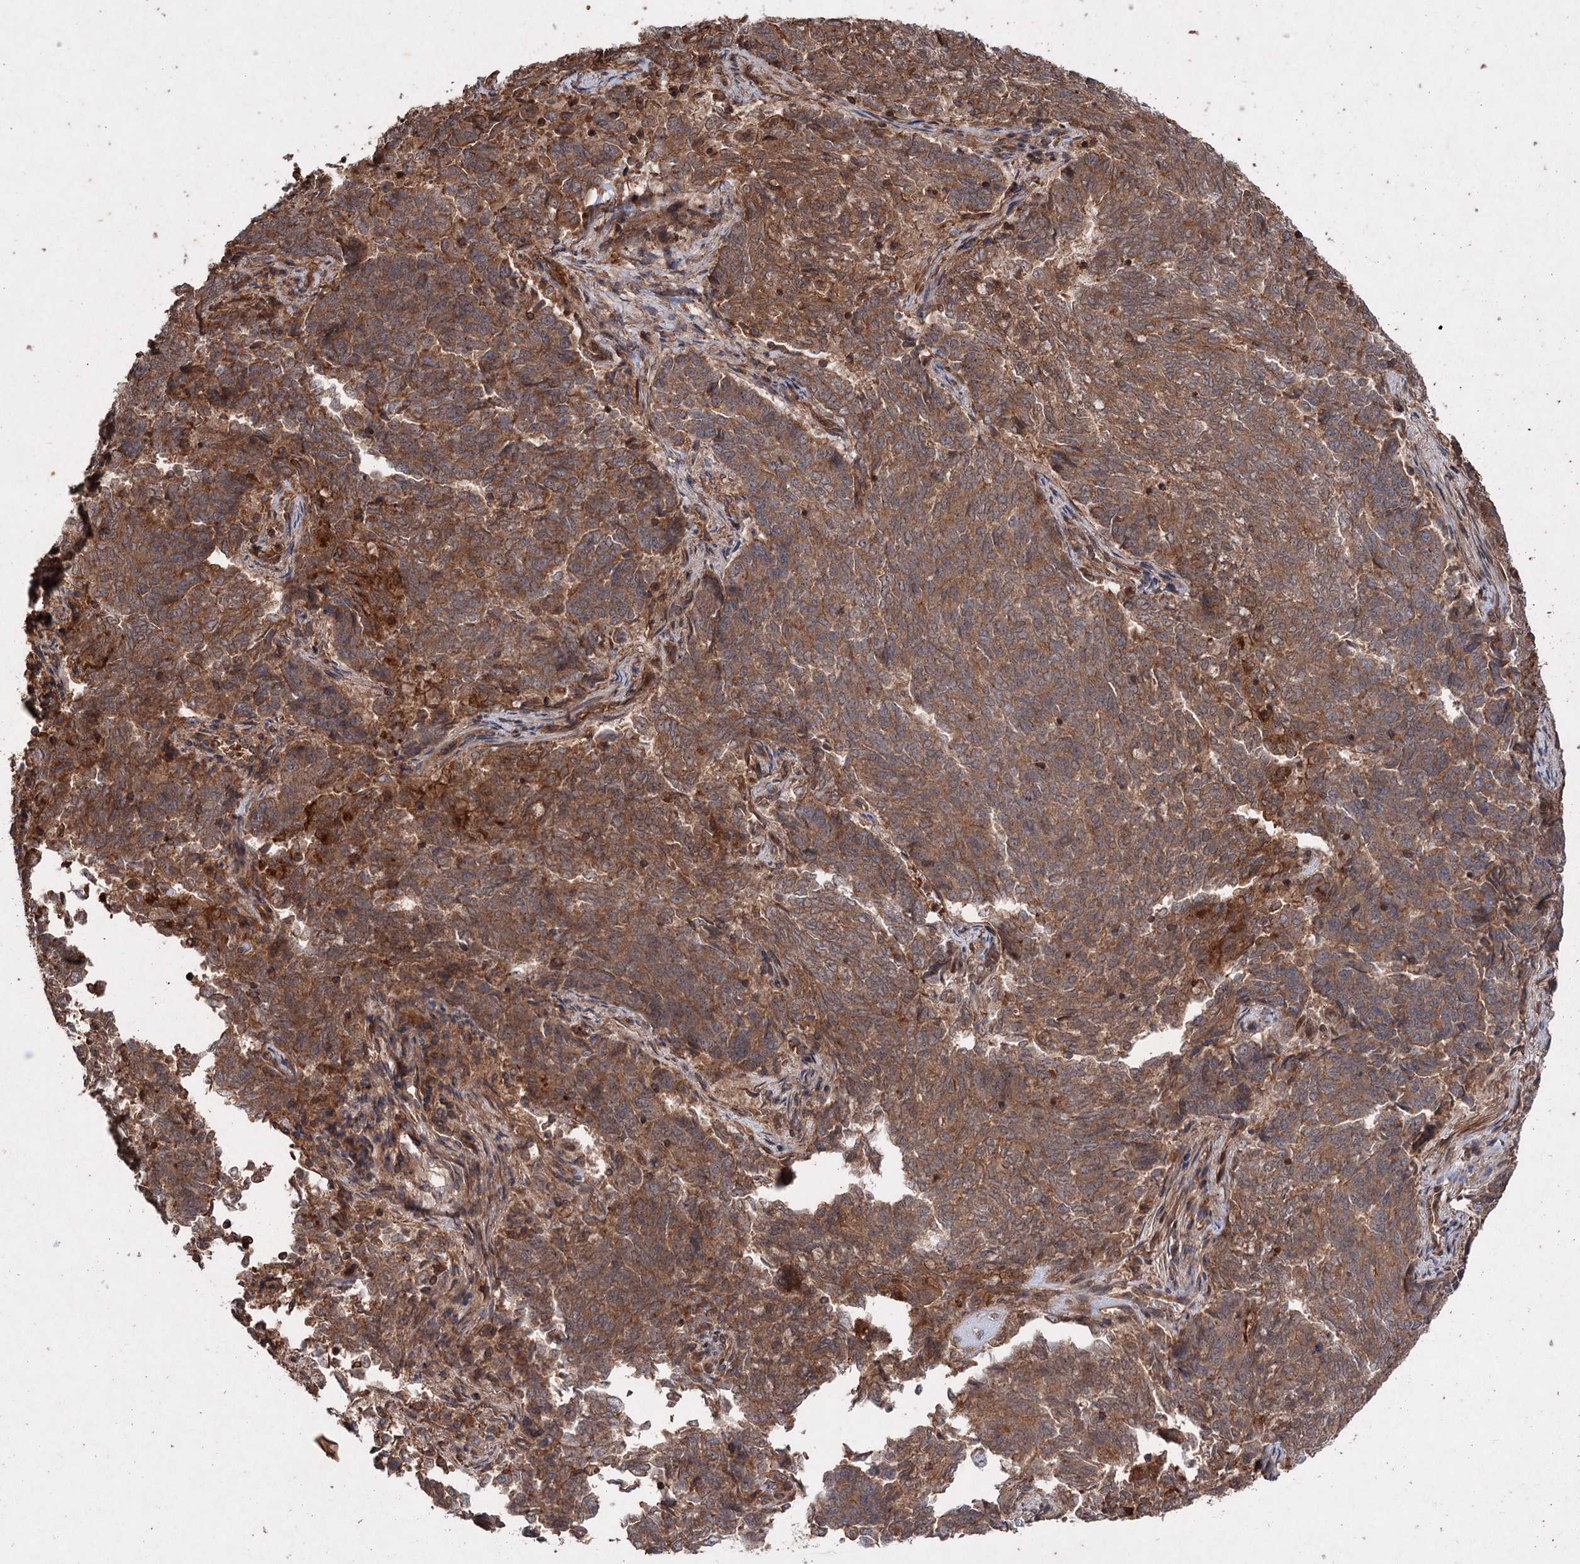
{"staining": {"intensity": "moderate", "quantity": ">75%", "location": "cytoplasmic/membranous"}, "tissue": "endometrial cancer", "cell_type": "Tumor cells", "image_type": "cancer", "snomed": [{"axis": "morphology", "description": "Adenocarcinoma, NOS"}, {"axis": "topography", "description": "Endometrium"}], "caption": "Immunohistochemistry staining of adenocarcinoma (endometrial), which exhibits medium levels of moderate cytoplasmic/membranous staining in approximately >75% of tumor cells indicating moderate cytoplasmic/membranous protein staining. The staining was performed using DAB (3,3'-diaminobenzidine) (brown) for protein detection and nuclei were counterstained in hematoxylin (blue).", "gene": "ADK", "patient": {"sex": "female", "age": 80}}